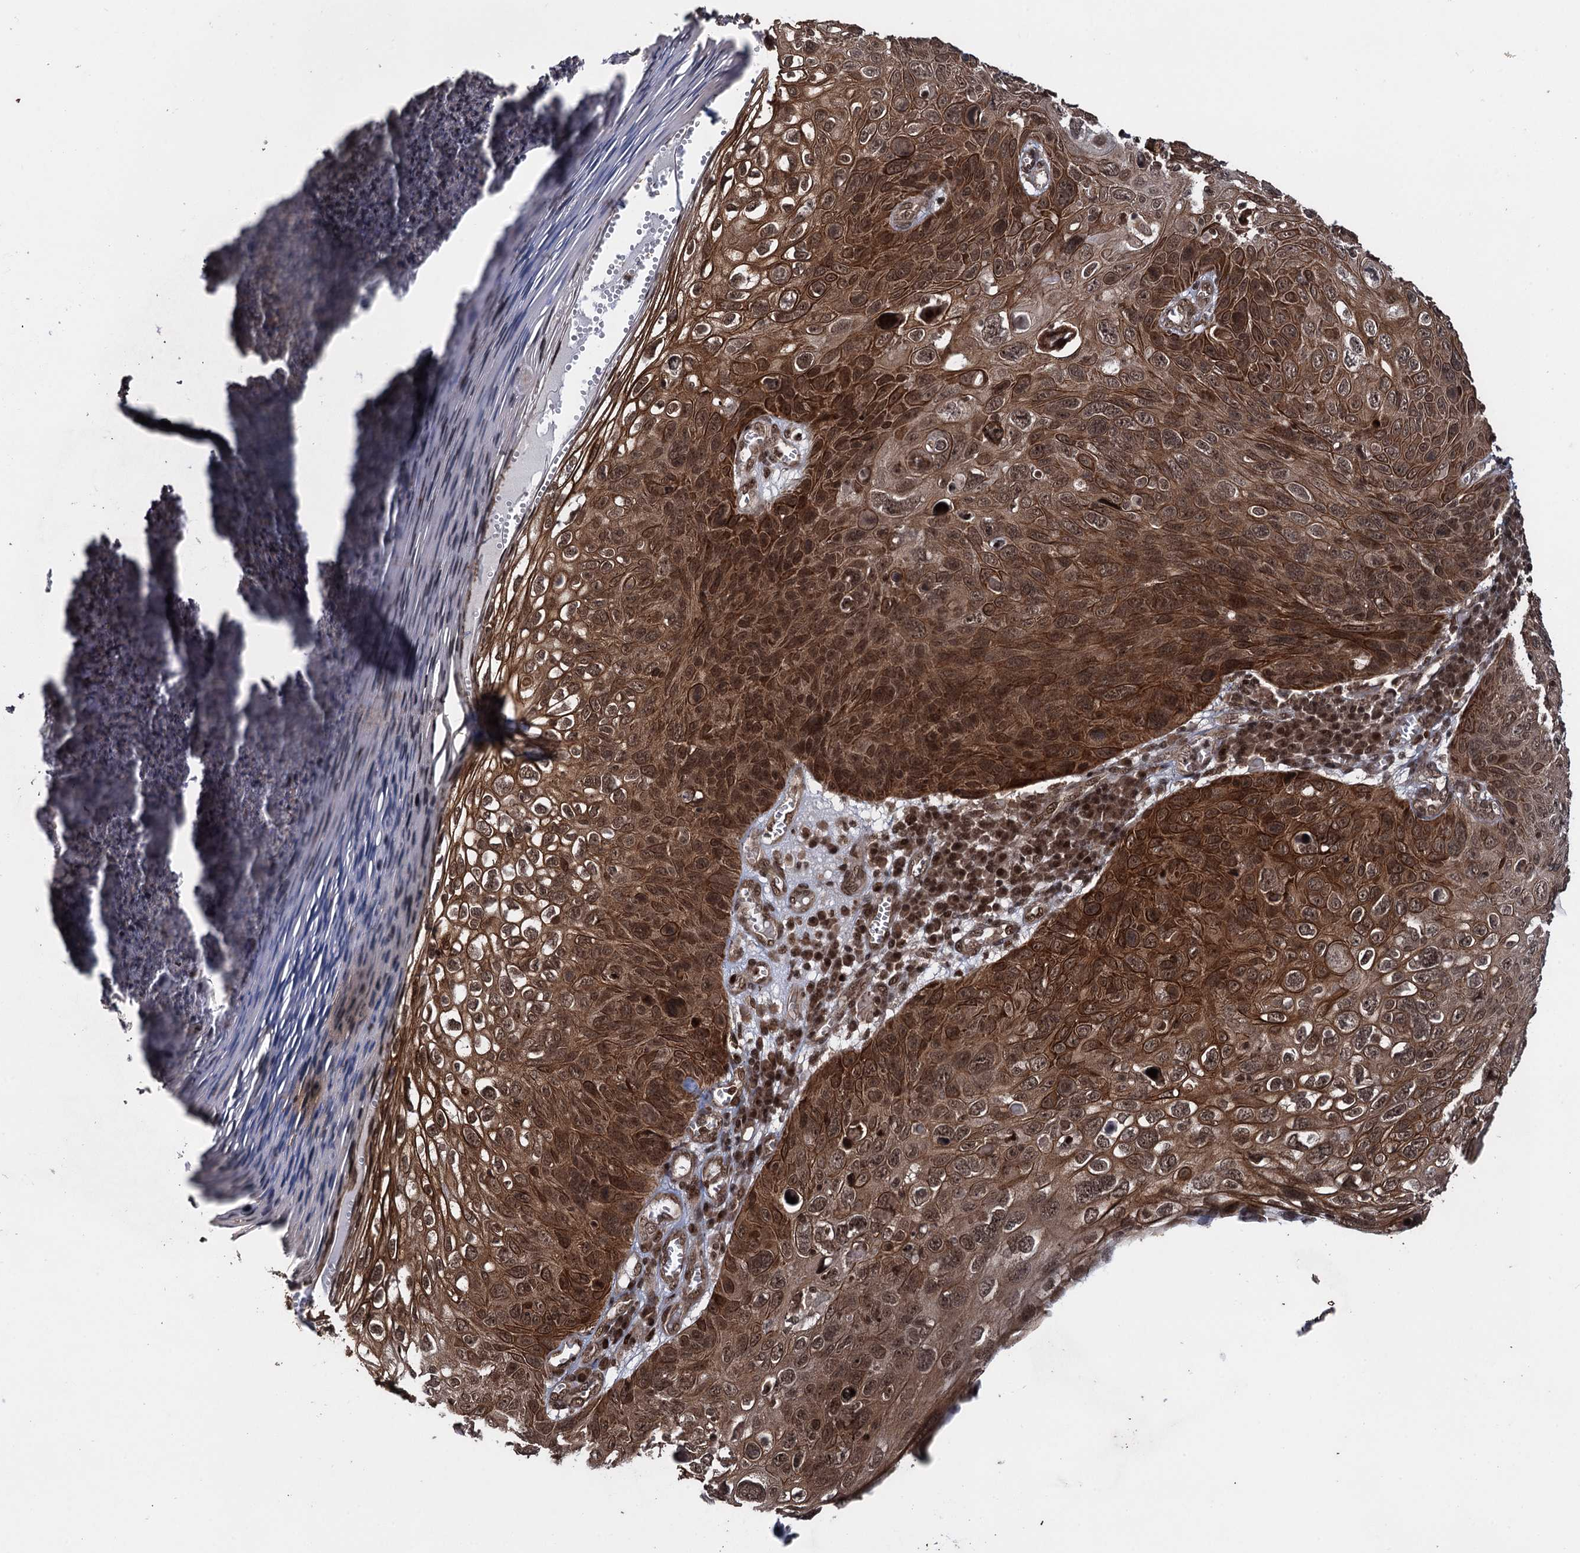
{"staining": {"intensity": "strong", "quantity": ">75%", "location": "cytoplasmic/membranous,nuclear"}, "tissue": "skin cancer", "cell_type": "Tumor cells", "image_type": "cancer", "snomed": [{"axis": "morphology", "description": "Squamous cell carcinoma, NOS"}, {"axis": "topography", "description": "Skin"}], "caption": "Protein staining of skin cancer tissue reveals strong cytoplasmic/membranous and nuclear staining in about >75% of tumor cells. (DAB (3,3'-diaminobenzidine) IHC with brightfield microscopy, high magnification).", "gene": "ZNF169", "patient": {"sex": "female", "age": 90}}